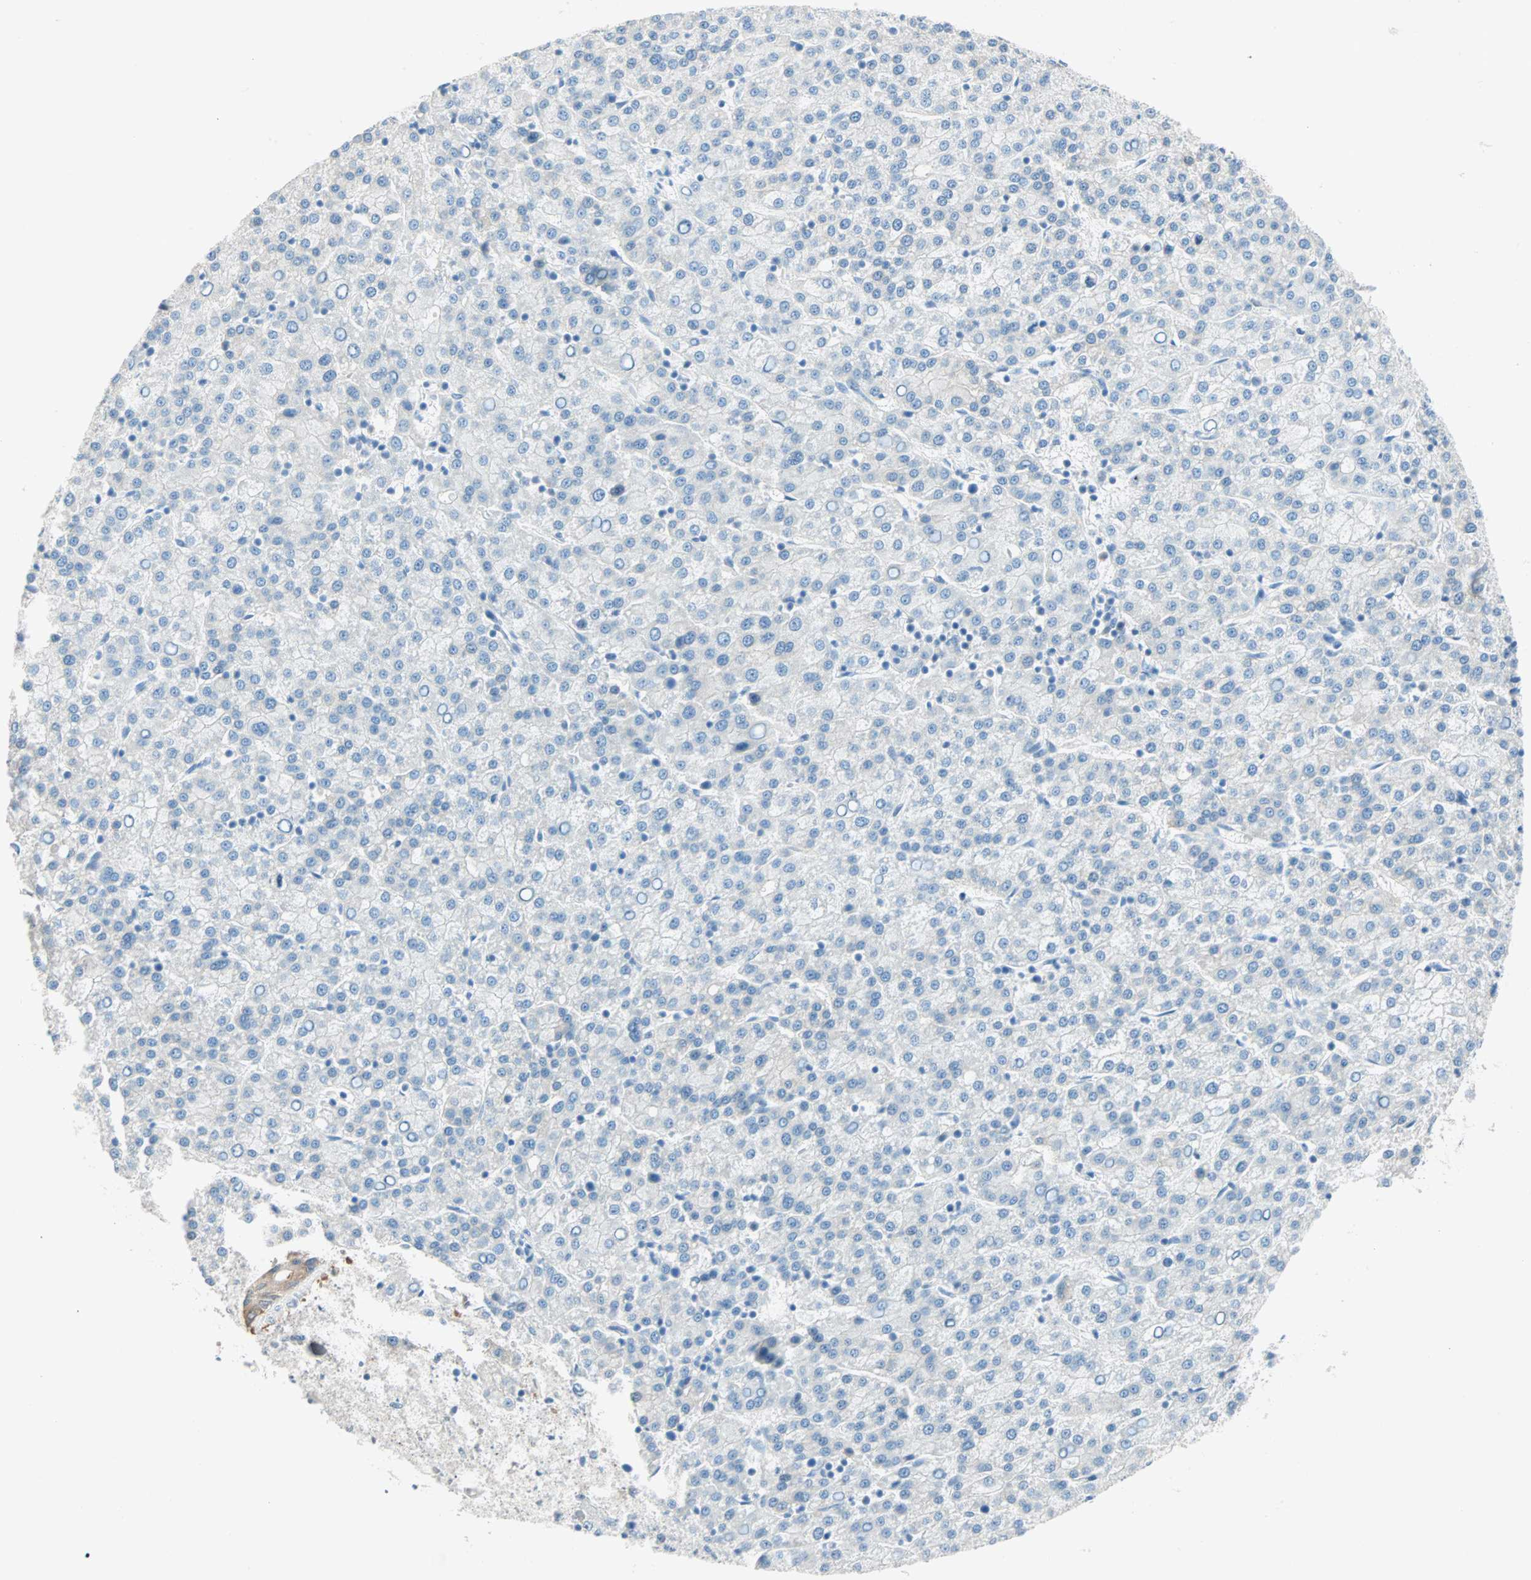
{"staining": {"intensity": "negative", "quantity": "none", "location": "none"}, "tissue": "liver cancer", "cell_type": "Tumor cells", "image_type": "cancer", "snomed": [{"axis": "morphology", "description": "Carcinoma, Hepatocellular, NOS"}, {"axis": "topography", "description": "Liver"}], "caption": "This is an IHC photomicrograph of human hepatocellular carcinoma (liver). There is no staining in tumor cells.", "gene": "ATF6", "patient": {"sex": "female", "age": 58}}